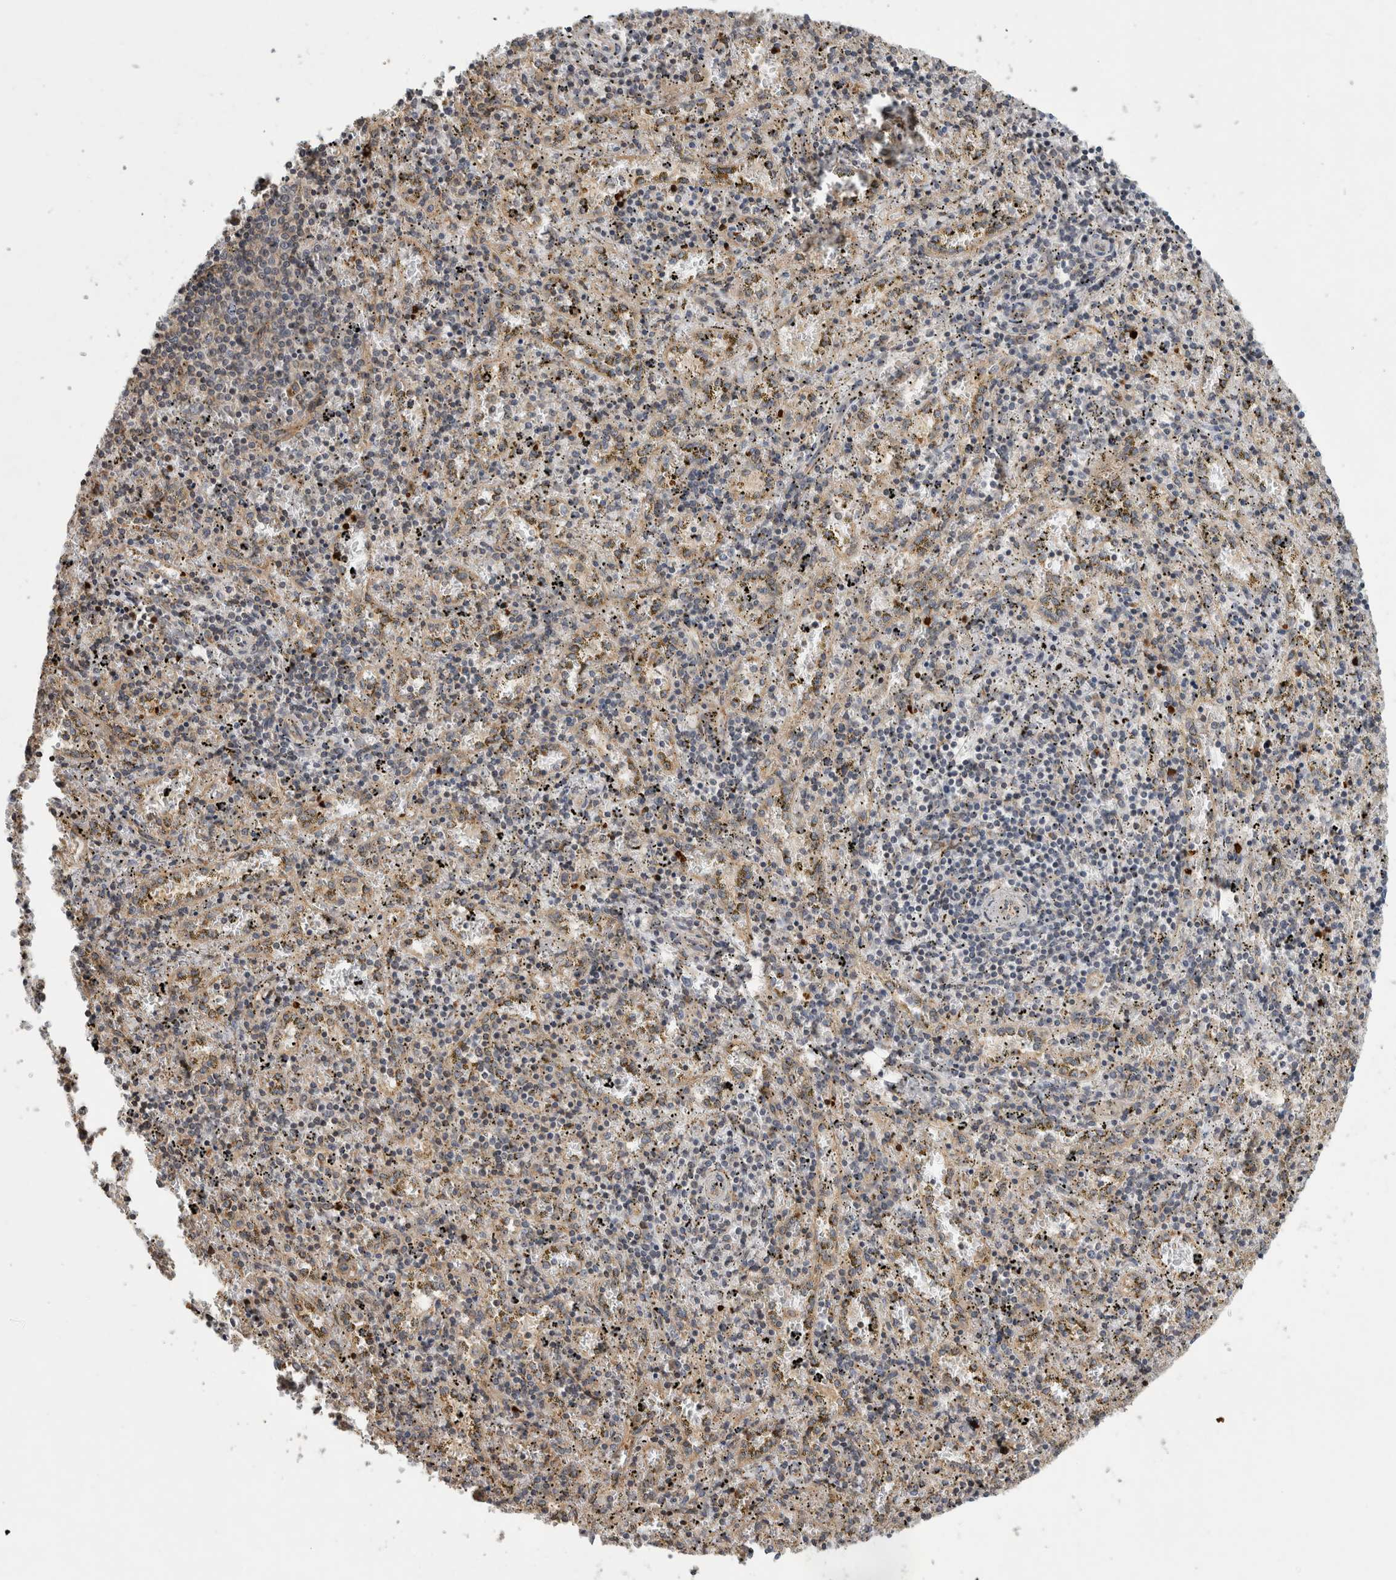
{"staining": {"intensity": "negative", "quantity": "none", "location": "none"}, "tissue": "spleen", "cell_type": "Cells in red pulp", "image_type": "normal", "snomed": [{"axis": "morphology", "description": "Normal tissue, NOS"}, {"axis": "topography", "description": "Spleen"}], "caption": "A high-resolution image shows immunohistochemistry staining of unremarkable spleen, which displays no significant staining in cells in red pulp.", "gene": "PARP6", "patient": {"sex": "male", "age": 11}}